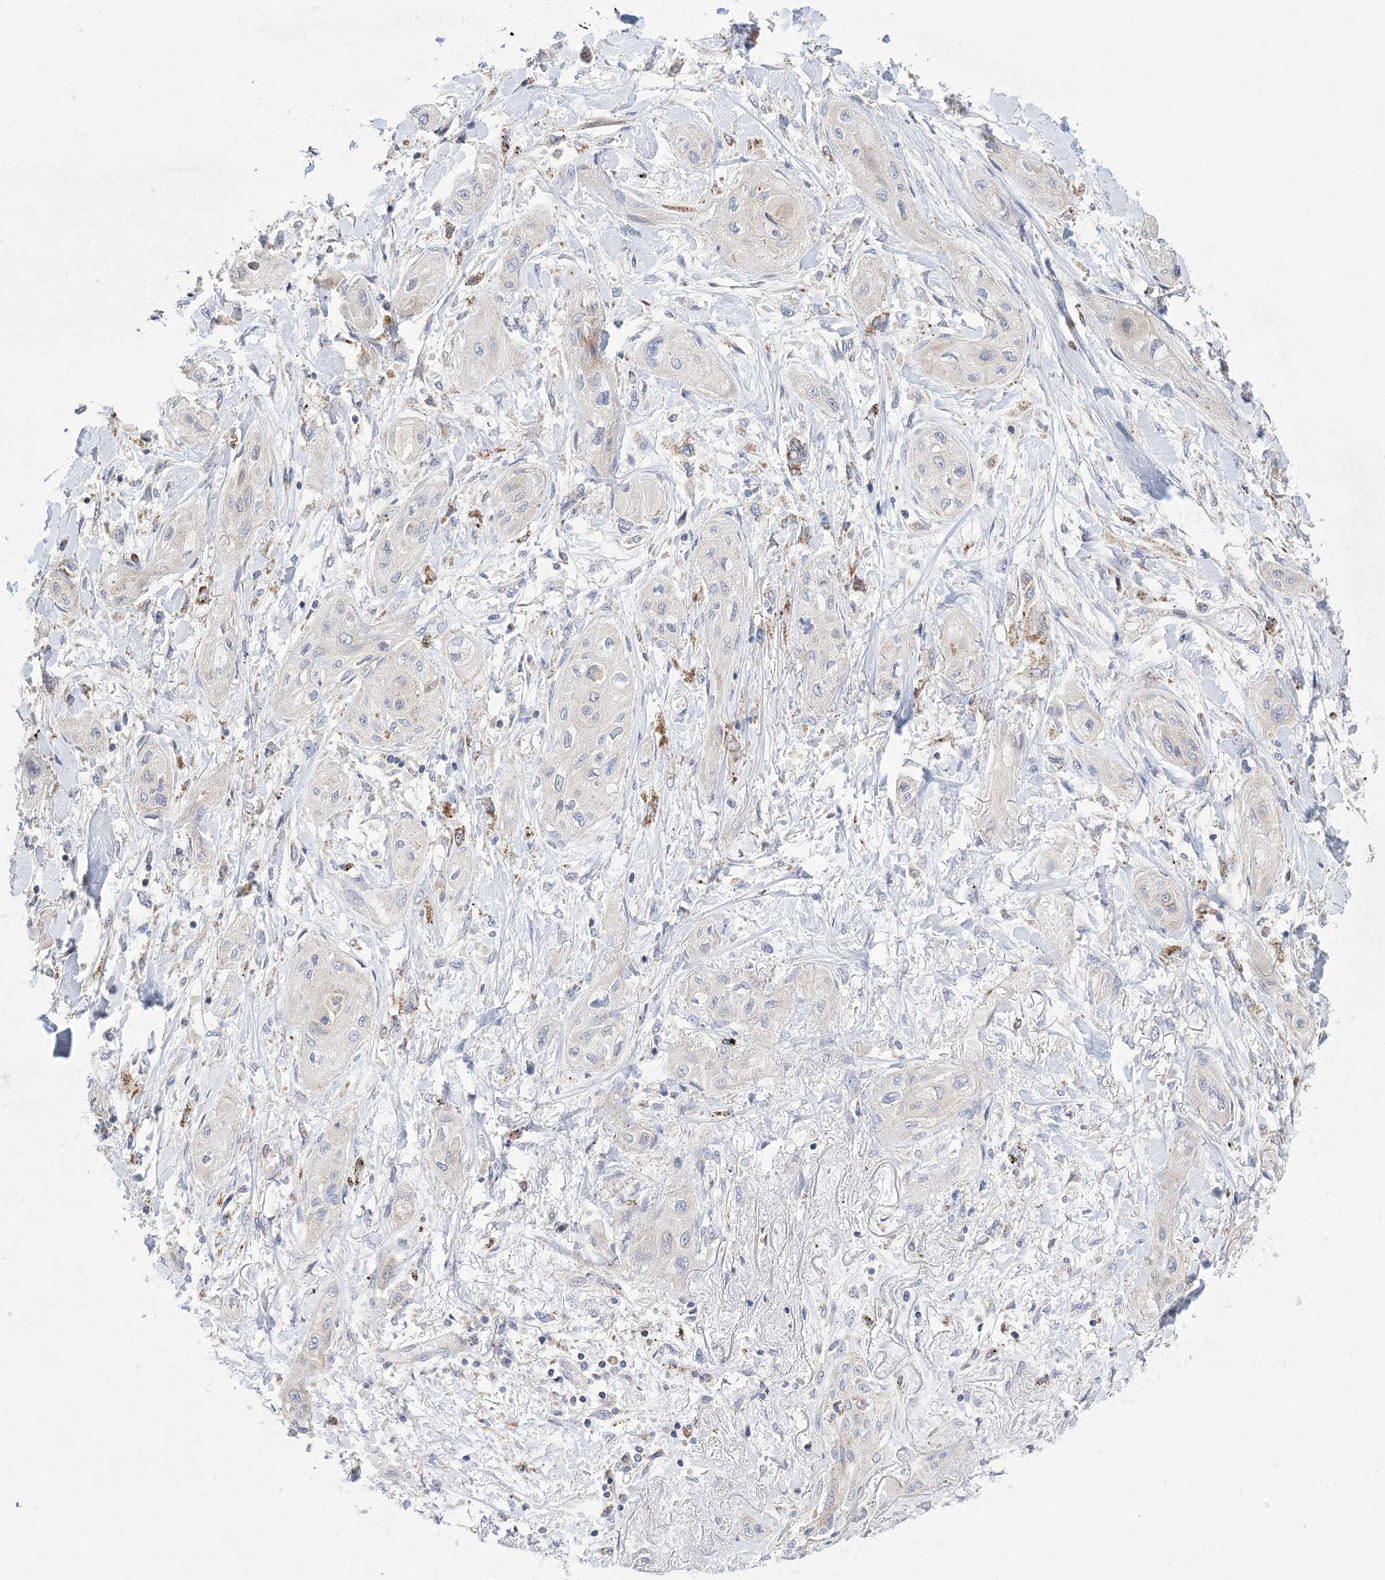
{"staining": {"intensity": "negative", "quantity": "none", "location": "none"}, "tissue": "lung cancer", "cell_type": "Tumor cells", "image_type": "cancer", "snomed": [{"axis": "morphology", "description": "Squamous cell carcinoma, NOS"}, {"axis": "topography", "description": "Lung"}], "caption": "IHC of human lung cancer (squamous cell carcinoma) exhibits no positivity in tumor cells.", "gene": "CLEC16A", "patient": {"sex": "female", "age": 47}}